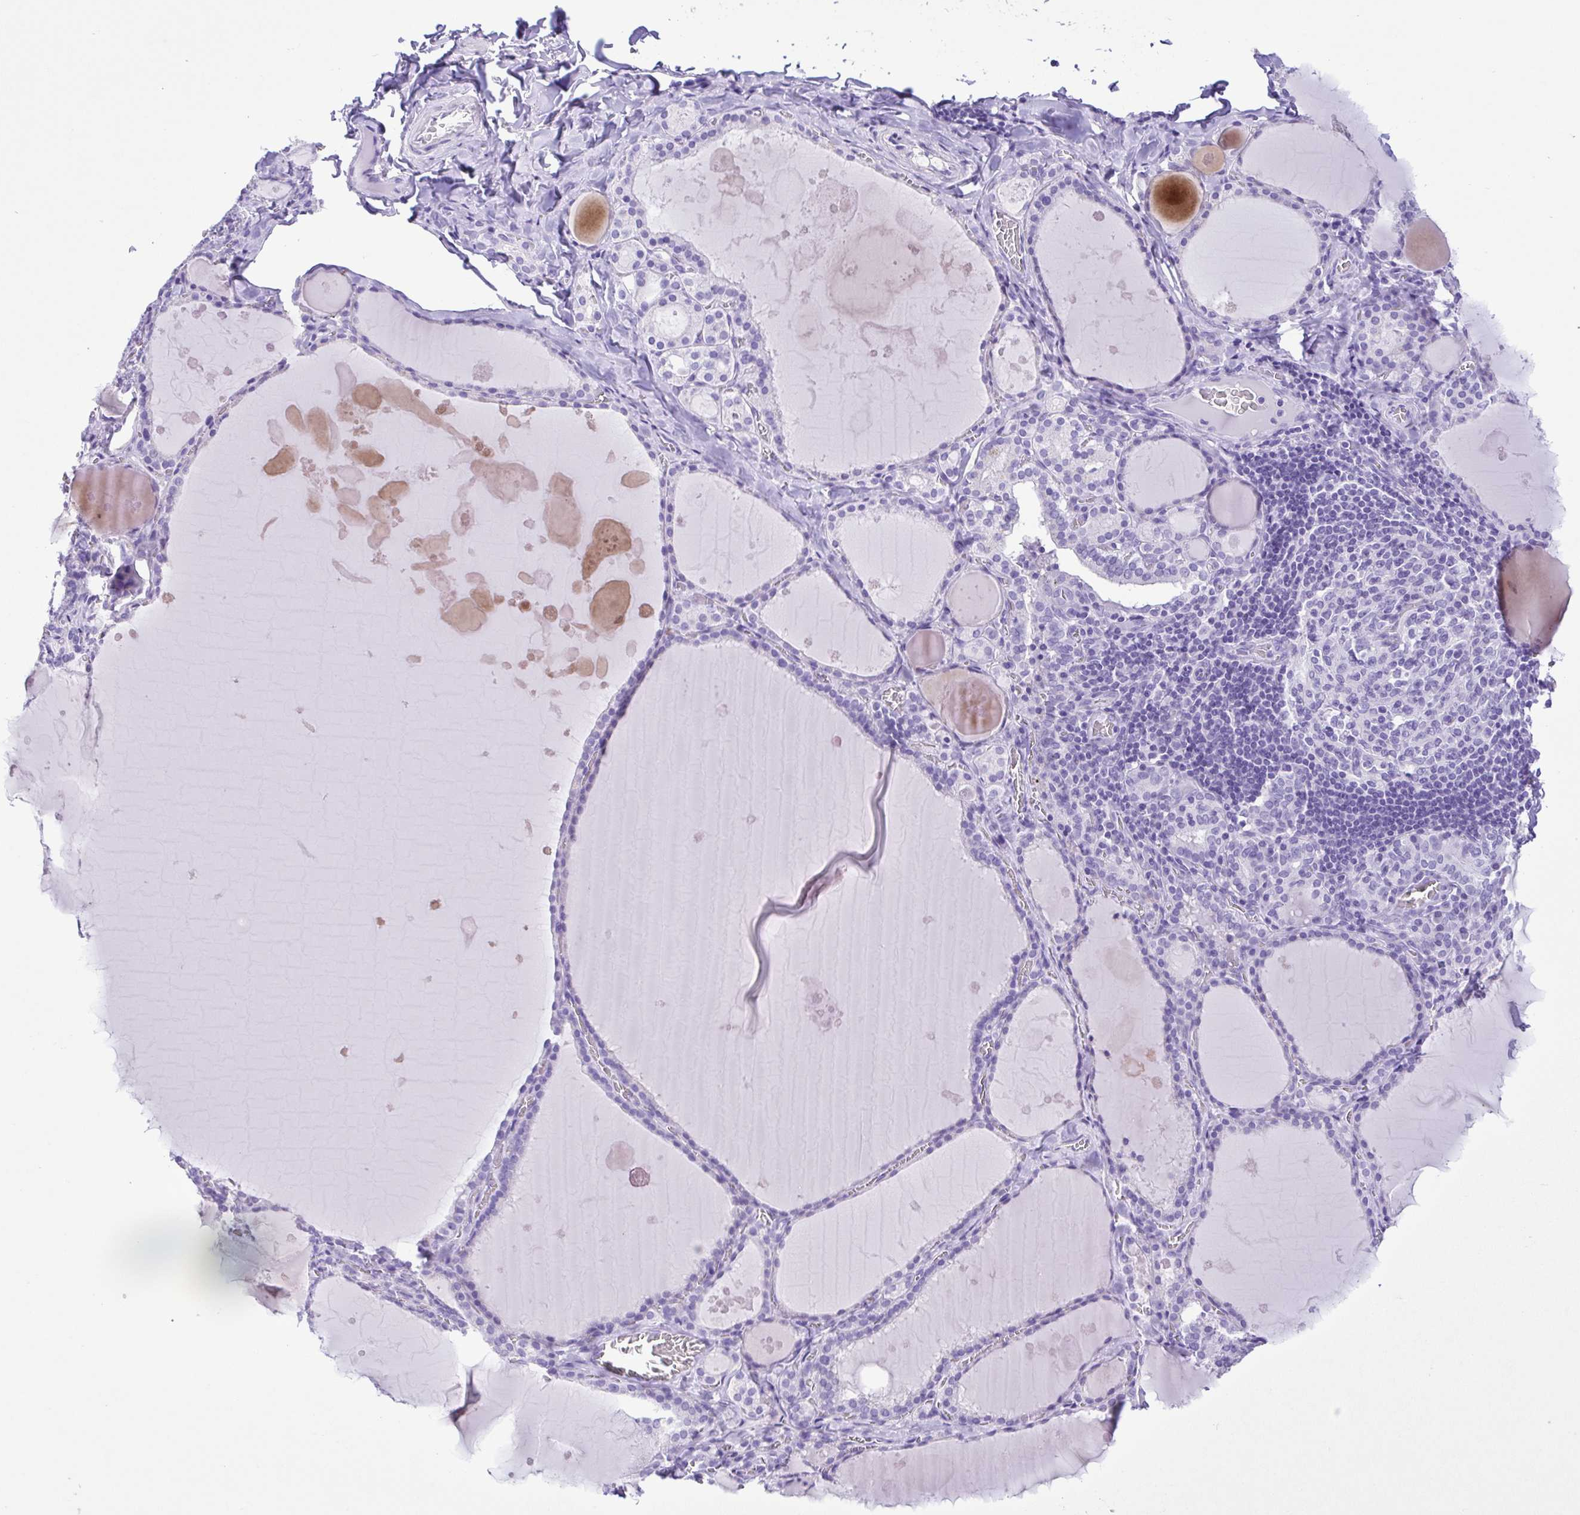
{"staining": {"intensity": "negative", "quantity": "none", "location": "none"}, "tissue": "thyroid gland", "cell_type": "Glandular cells", "image_type": "normal", "snomed": [{"axis": "morphology", "description": "Normal tissue, NOS"}, {"axis": "topography", "description": "Thyroid gland"}], "caption": "Immunohistochemistry (IHC) photomicrograph of normal human thyroid gland stained for a protein (brown), which exhibits no staining in glandular cells. (Brightfield microscopy of DAB IHC at high magnification).", "gene": "OVGP1", "patient": {"sex": "male", "age": 56}}